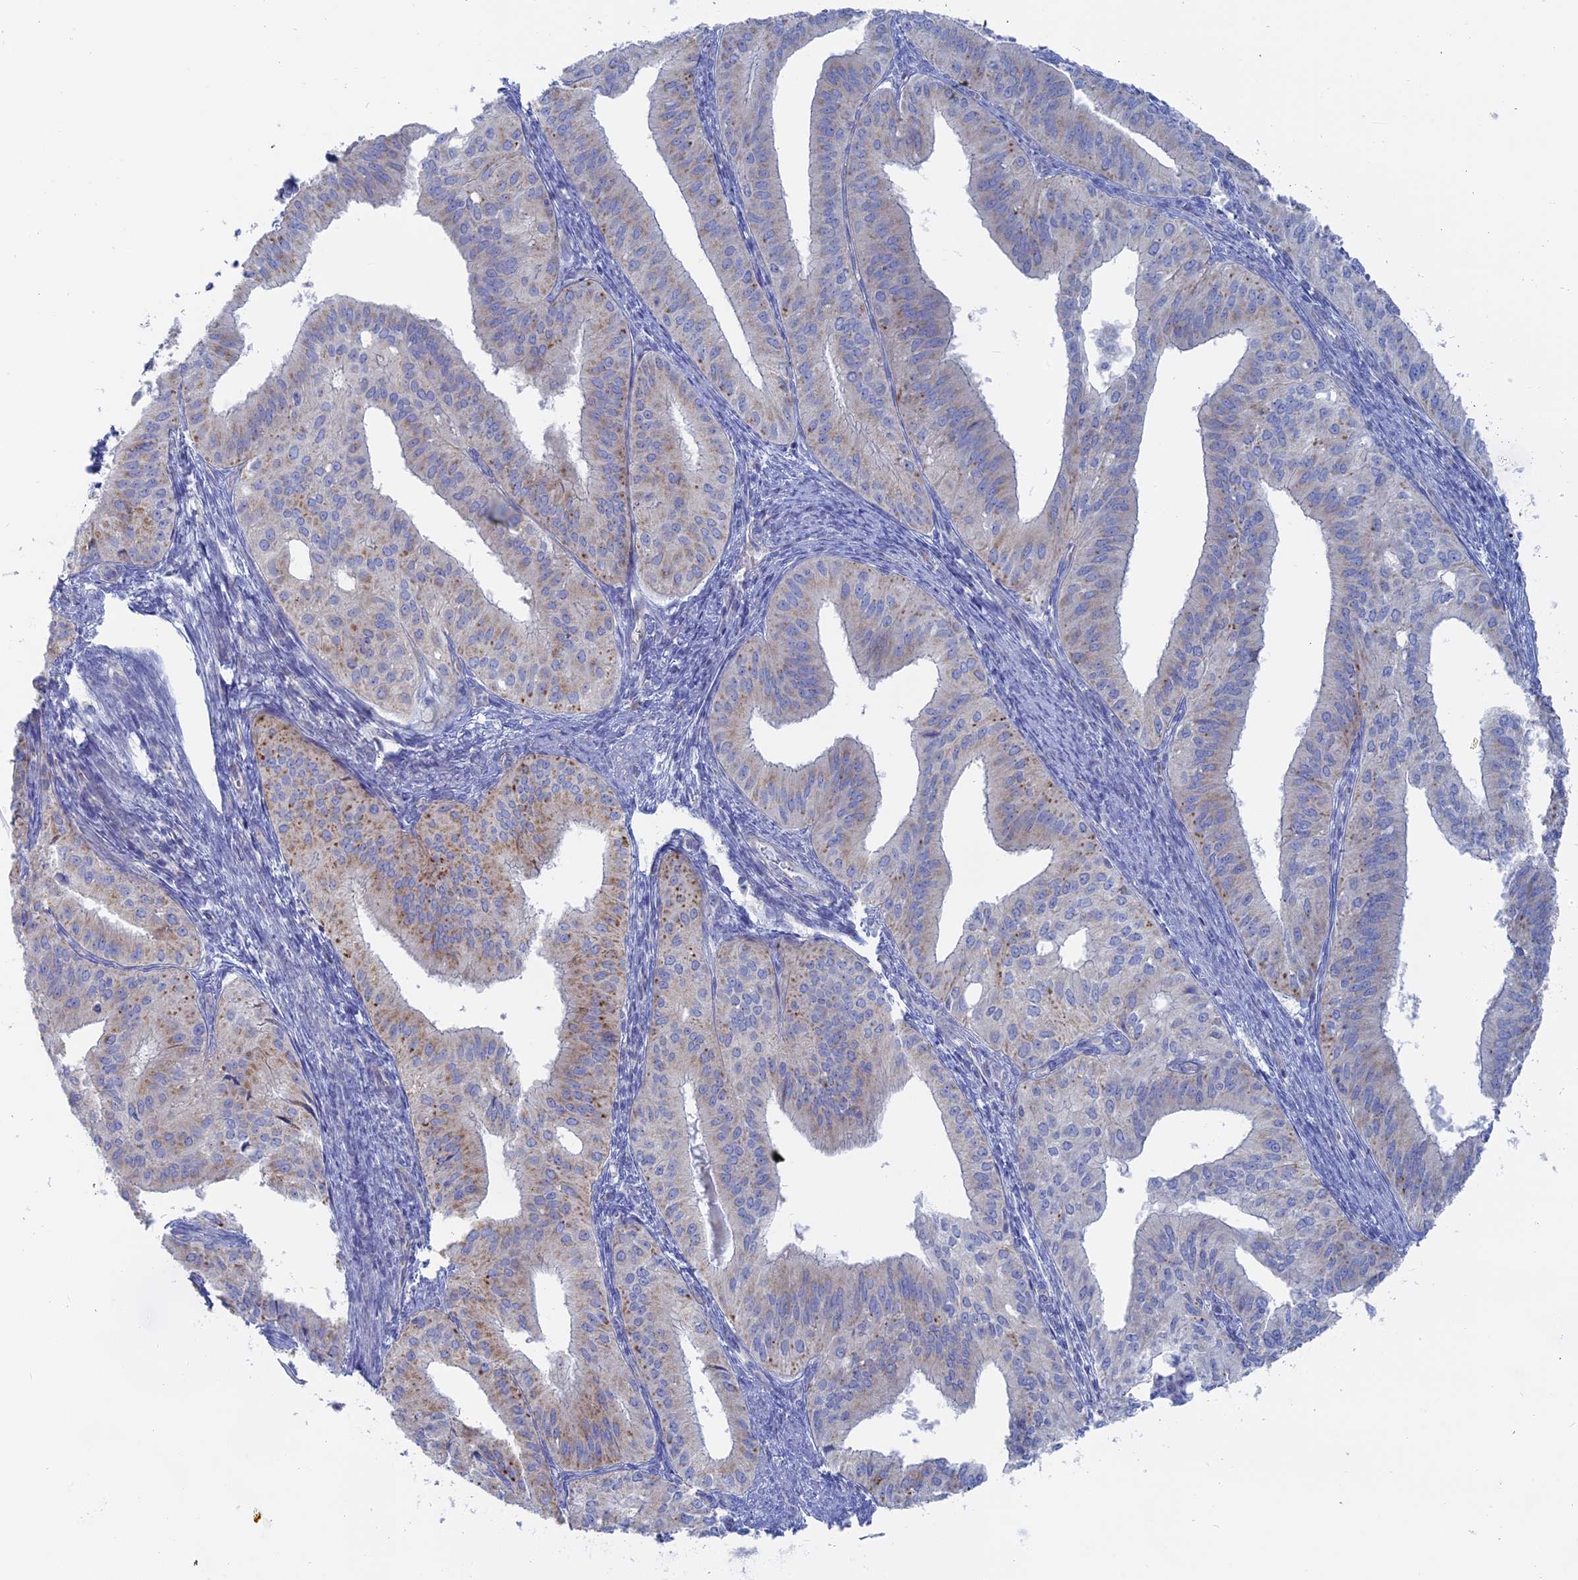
{"staining": {"intensity": "moderate", "quantity": "<25%", "location": "cytoplasmic/membranous"}, "tissue": "endometrial cancer", "cell_type": "Tumor cells", "image_type": "cancer", "snomed": [{"axis": "morphology", "description": "Adenocarcinoma, NOS"}, {"axis": "topography", "description": "Endometrium"}], "caption": "High-magnification brightfield microscopy of endometrial cancer stained with DAB (3,3'-diaminobenzidine) (brown) and counterstained with hematoxylin (blue). tumor cells exhibit moderate cytoplasmic/membranous positivity is appreciated in about<25% of cells.", "gene": "TBC1D30", "patient": {"sex": "female", "age": 50}}